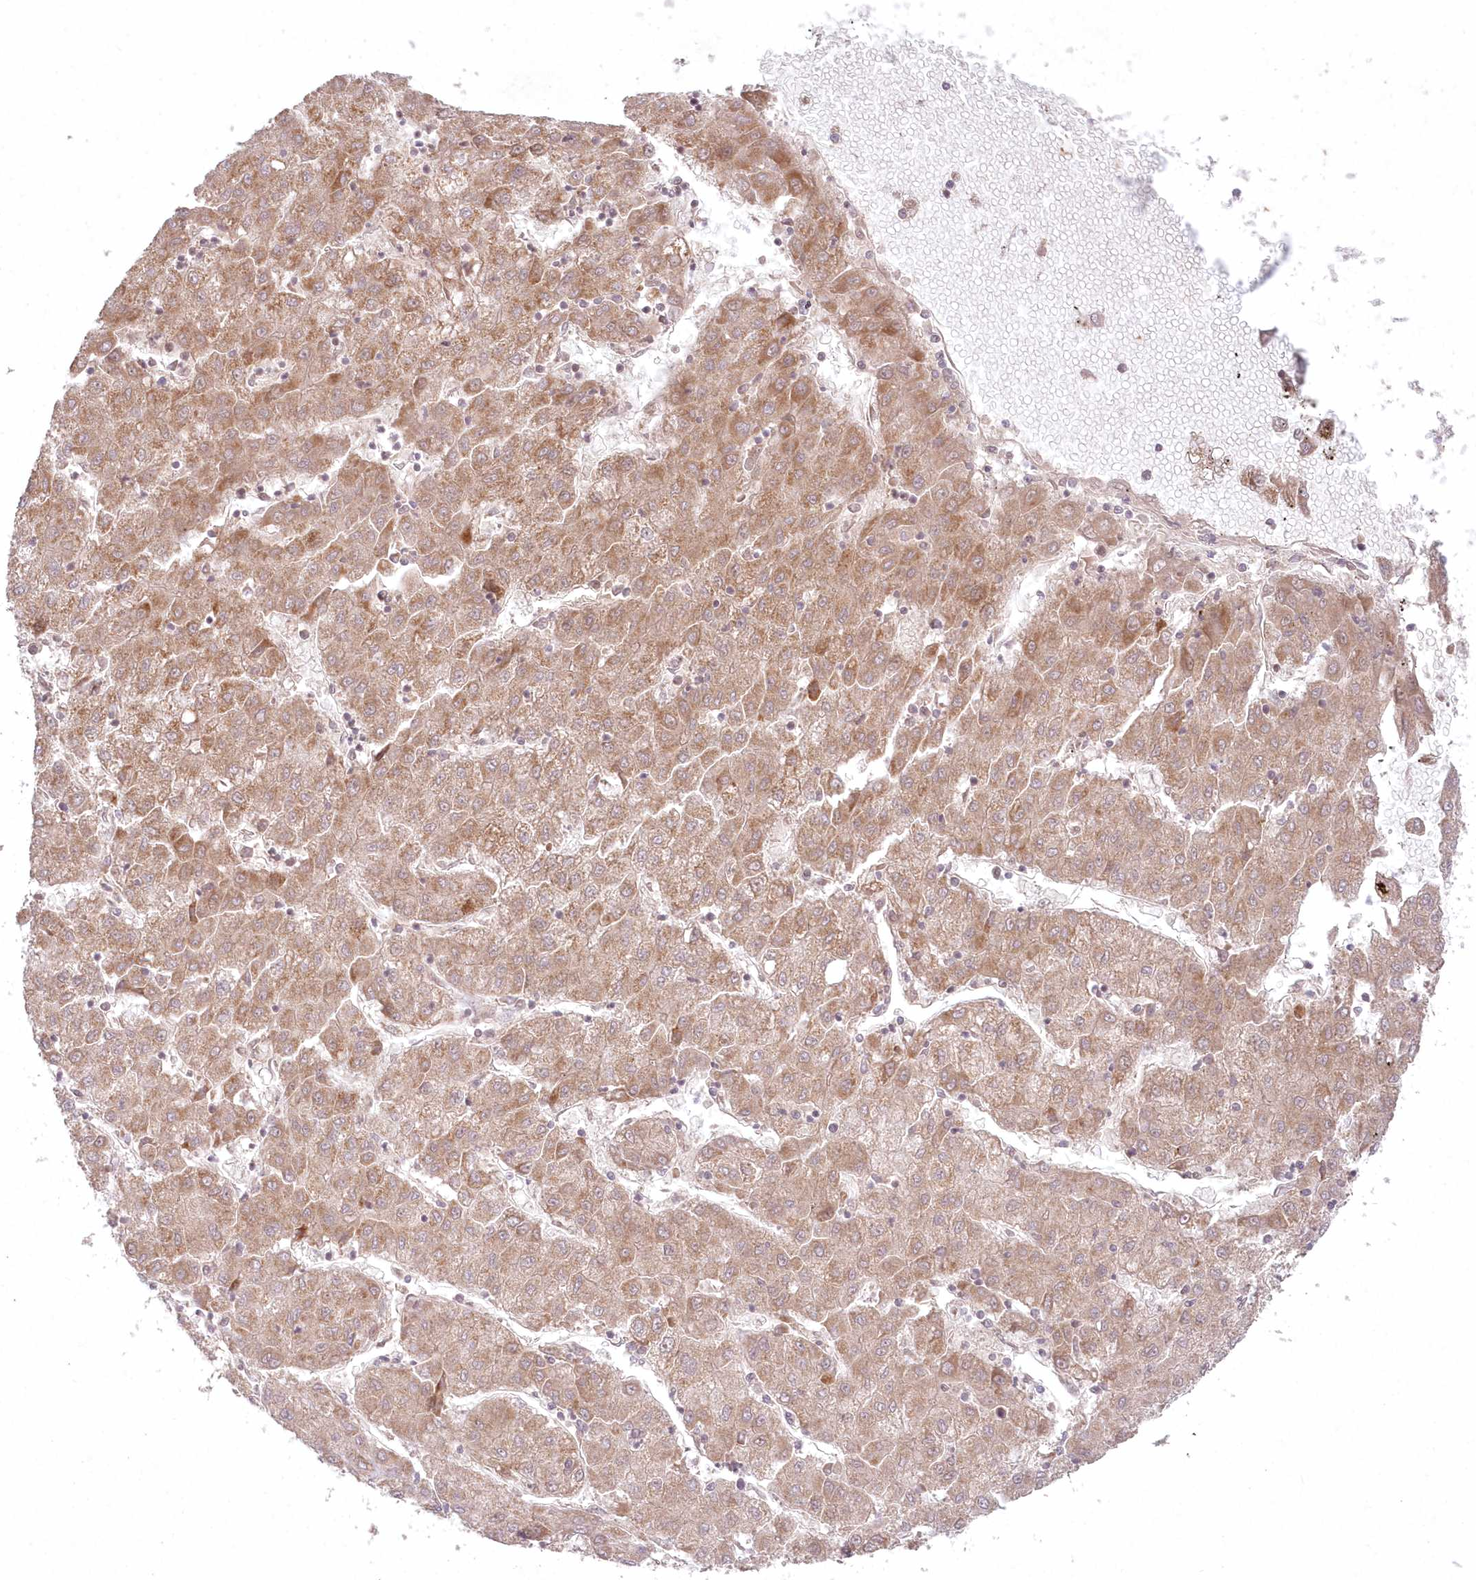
{"staining": {"intensity": "moderate", "quantity": ">75%", "location": "cytoplasmic/membranous"}, "tissue": "liver cancer", "cell_type": "Tumor cells", "image_type": "cancer", "snomed": [{"axis": "morphology", "description": "Carcinoma, Hepatocellular, NOS"}, {"axis": "topography", "description": "Liver"}], "caption": "An immunohistochemistry (IHC) micrograph of tumor tissue is shown. Protein staining in brown labels moderate cytoplasmic/membranous positivity in hepatocellular carcinoma (liver) within tumor cells. Nuclei are stained in blue.", "gene": "ASCC1", "patient": {"sex": "male", "age": 72}}